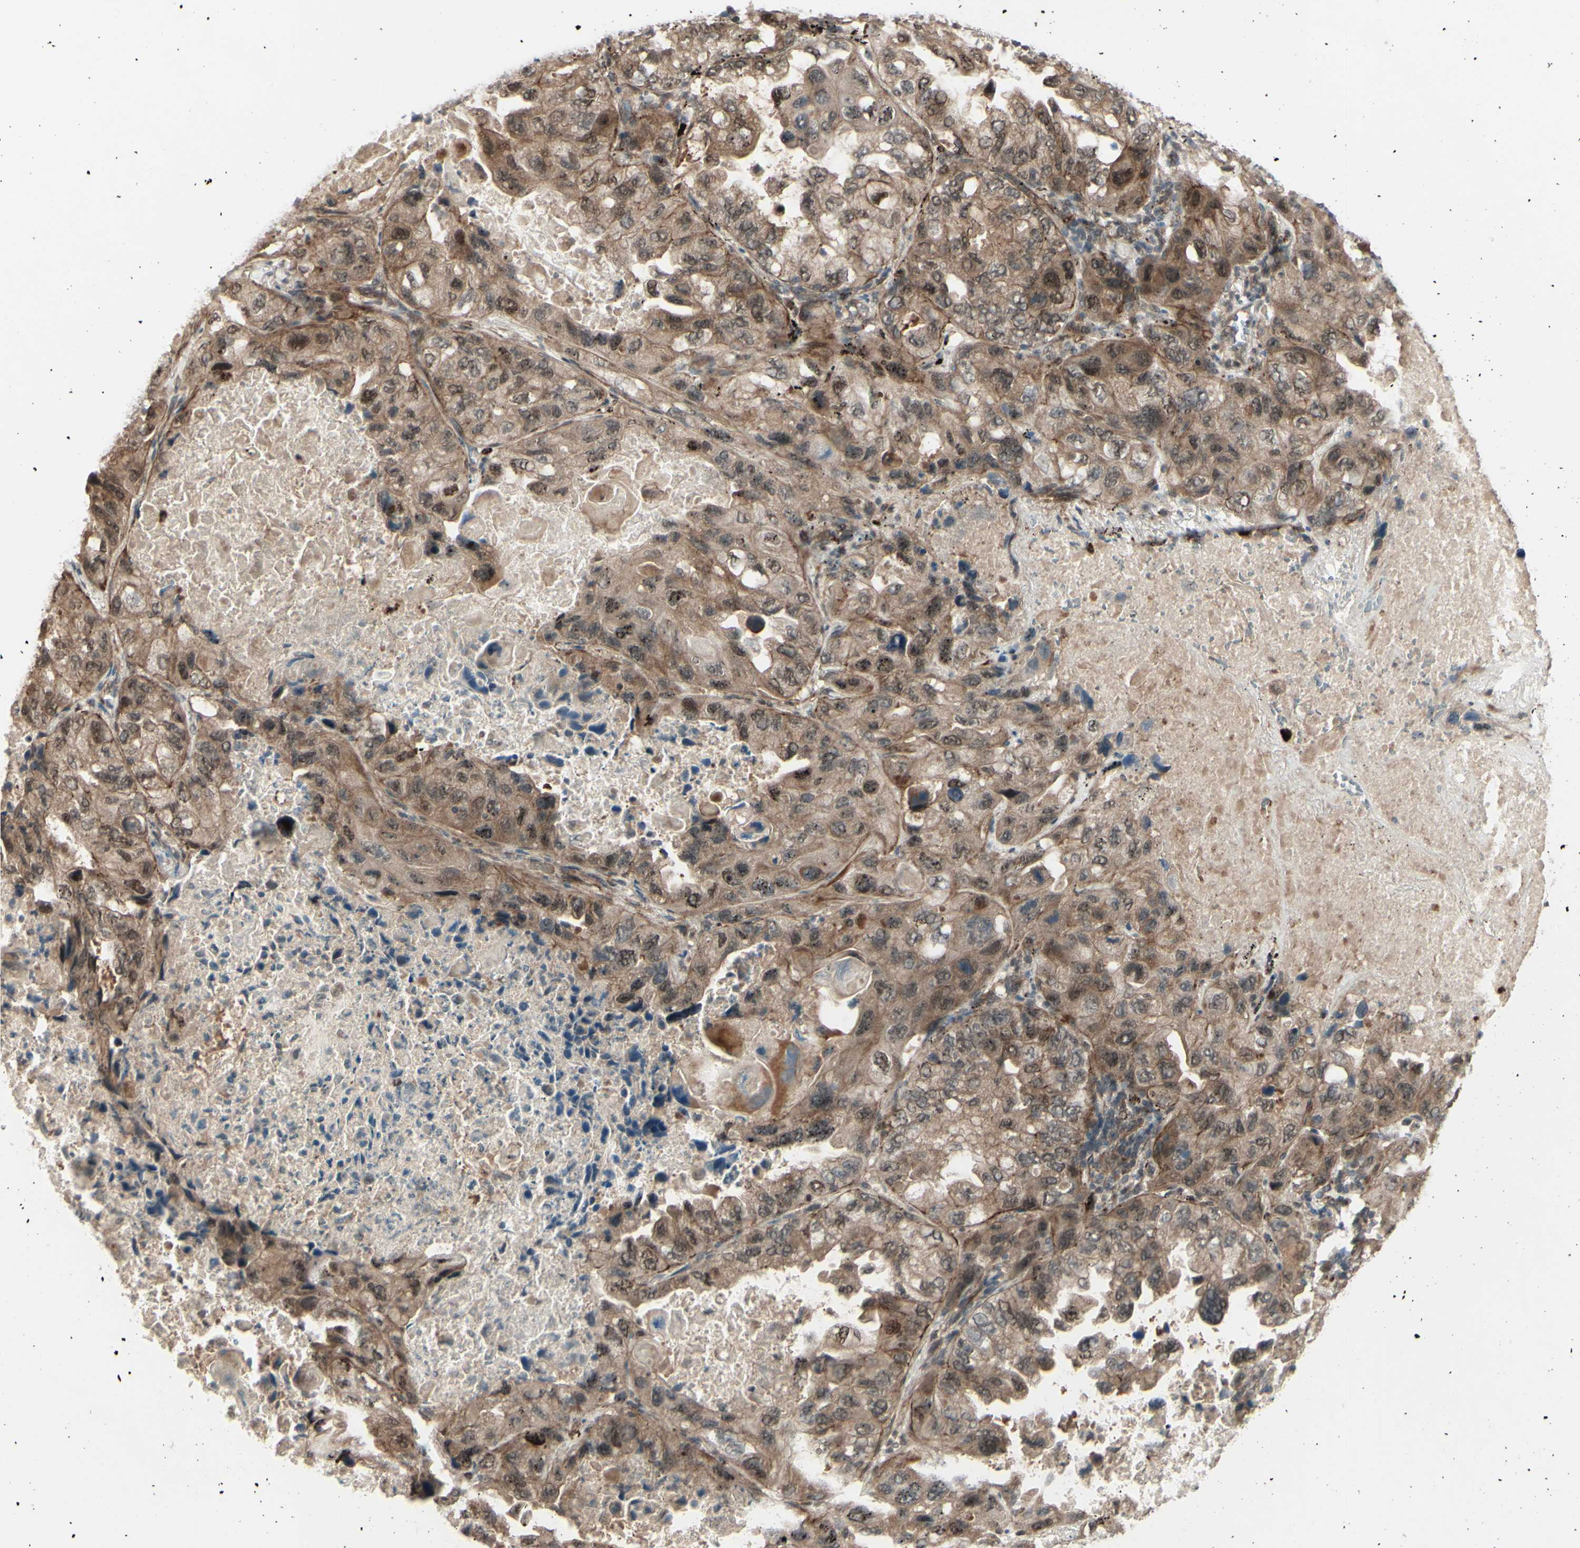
{"staining": {"intensity": "moderate", "quantity": ">75%", "location": "cytoplasmic/membranous,nuclear"}, "tissue": "lung cancer", "cell_type": "Tumor cells", "image_type": "cancer", "snomed": [{"axis": "morphology", "description": "Squamous cell carcinoma, NOS"}, {"axis": "topography", "description": "Lung"}], "caption": "Tumor cells display medium levels of moderate cytoplasmic/membranous and nuclear expression in approximately >75% of cells in human lung squamous cell carcinoma.", "gene": "MLF2", "patient": {"sex": "female", "age": 73}}